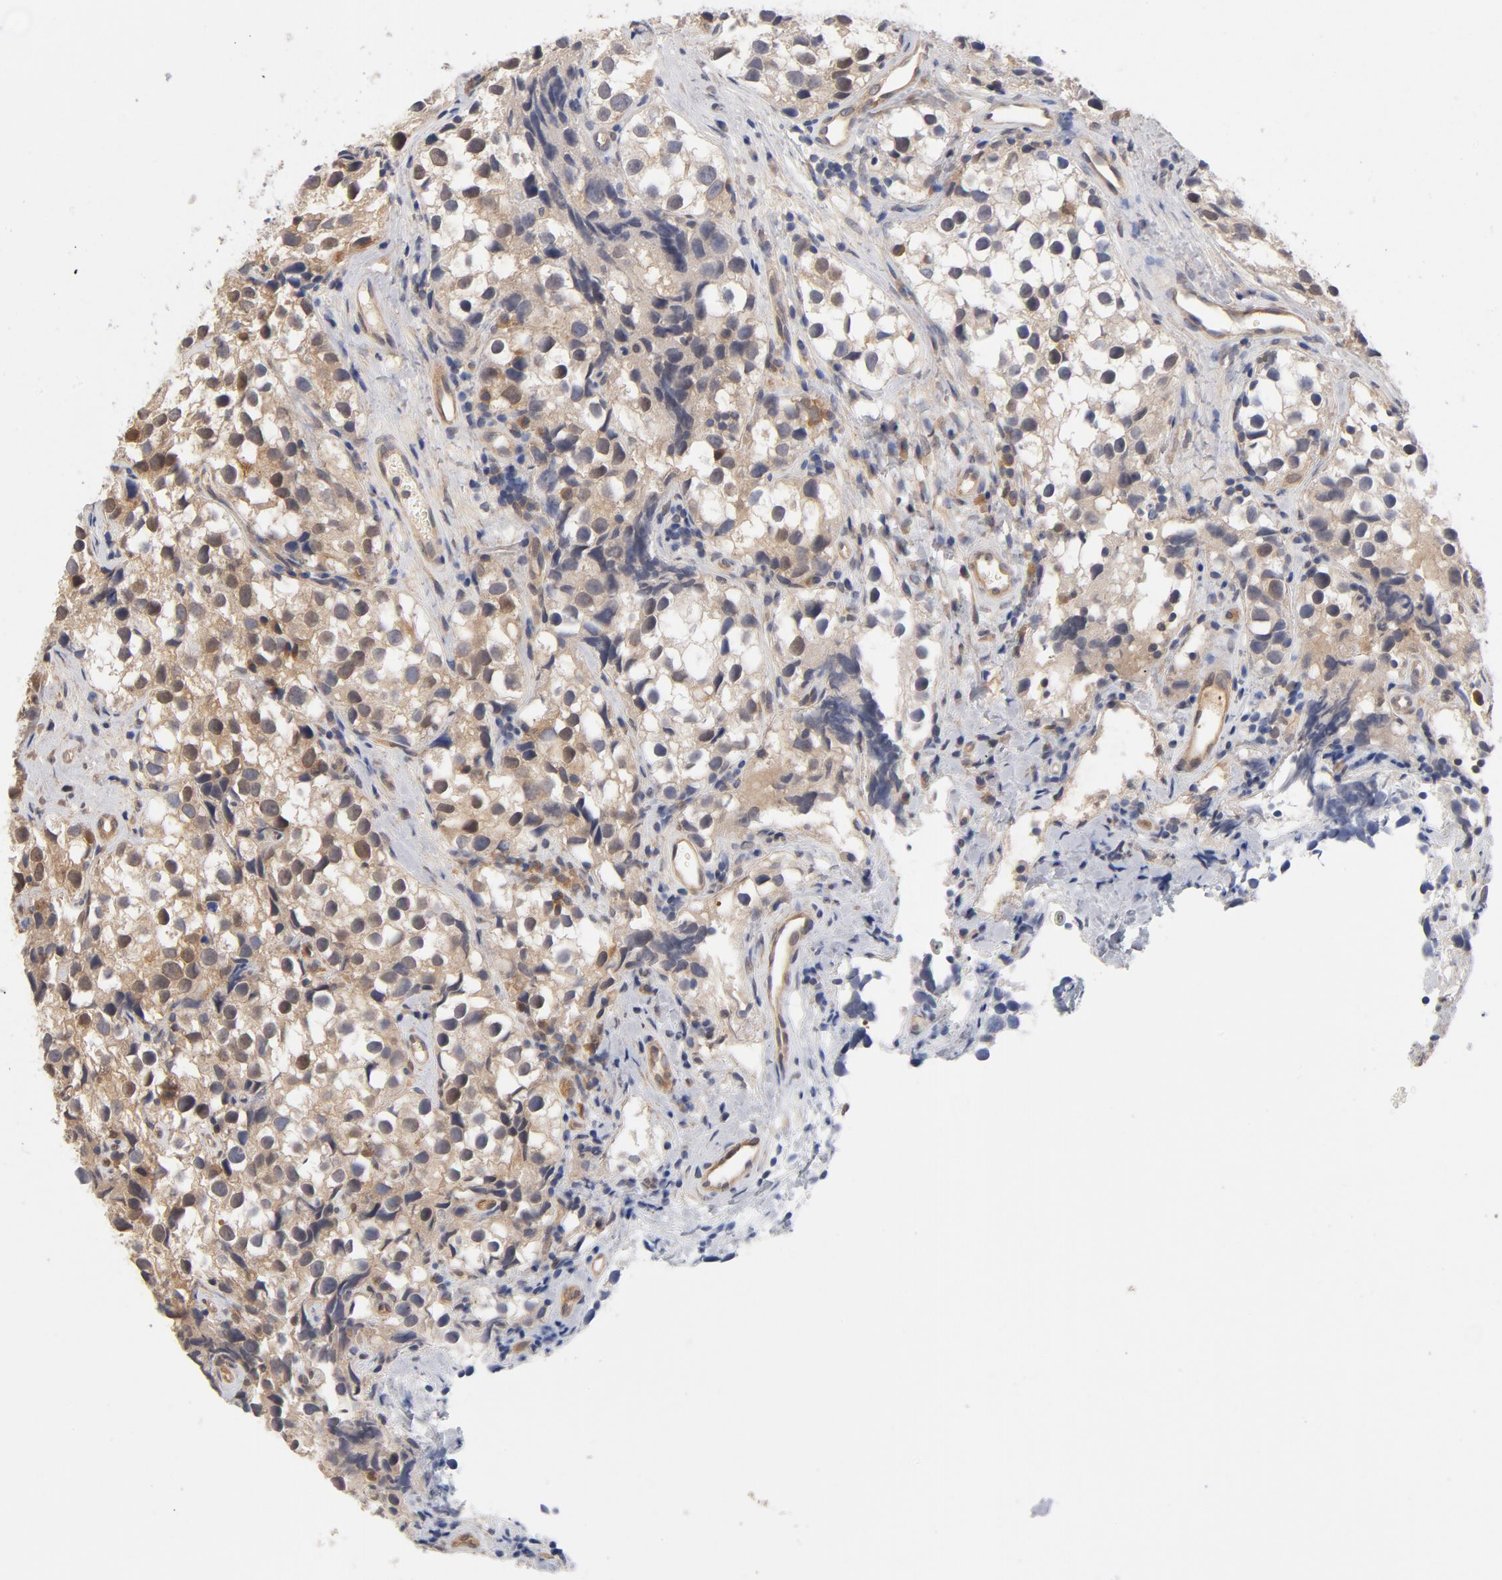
{"staining": {"intensity": "moderate", "quantity": "<25%", "location": "cytoplasmic/membranous"}, "tissue": "testis cancer", "cell_type": "Tumor cells", "image_type": "cancer", "snomed": [{"axis": "morphology", "description": "Seminoma, NOS"}, {"axis": "topography", "description": "Testis"}], "caption": "An image showing moderate cytoplasmic/membranous expression in about <25% of tumor cells in testis seminoma, as visualized by brown immunohistochemical staining.", "gene": "ASMTL", "patient": {"sex": "male", "age": 39}}